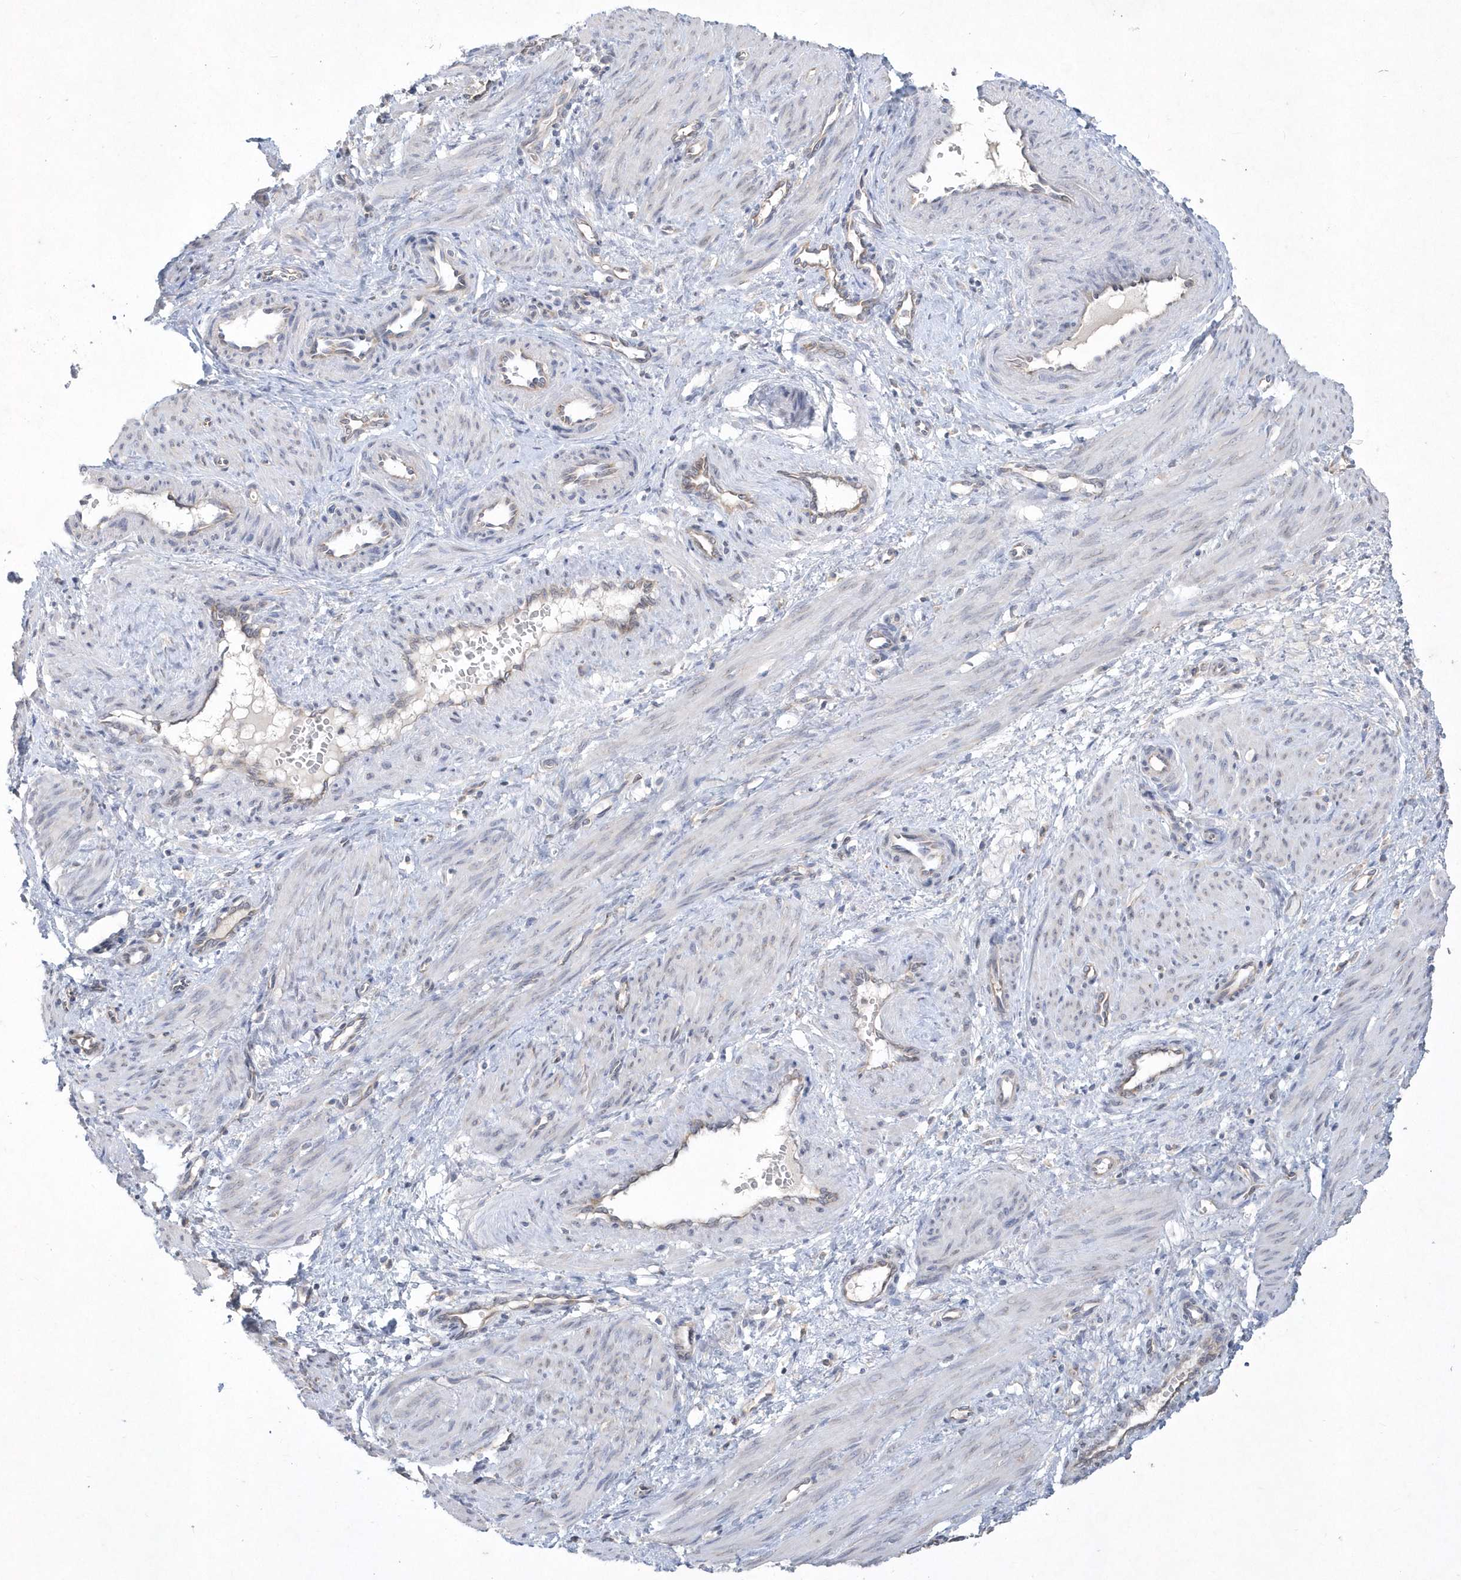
{"staining": {"intensity": "negative", "quantity": "none", "location": "none"}, "tissue": "smooth muscle", "cell_type": "Smooth muscle cells", "image_type": "normal", "snomed": [{"axis": "morphology", "description": "Normal tissue, NOS"}, {"axis": "topography", "description": "Endometrium"}], "caption": "IHC histopathology image of unremarkable smooth muscle: smooth muscle stained with DAB (3,3'-diaminobenzidine) shows no significant protein positivity in smooth muscle cells. Nuclei are stained in blue.", "gene": "DGAT1", "patient": {"sex": "female", "age": 33}}